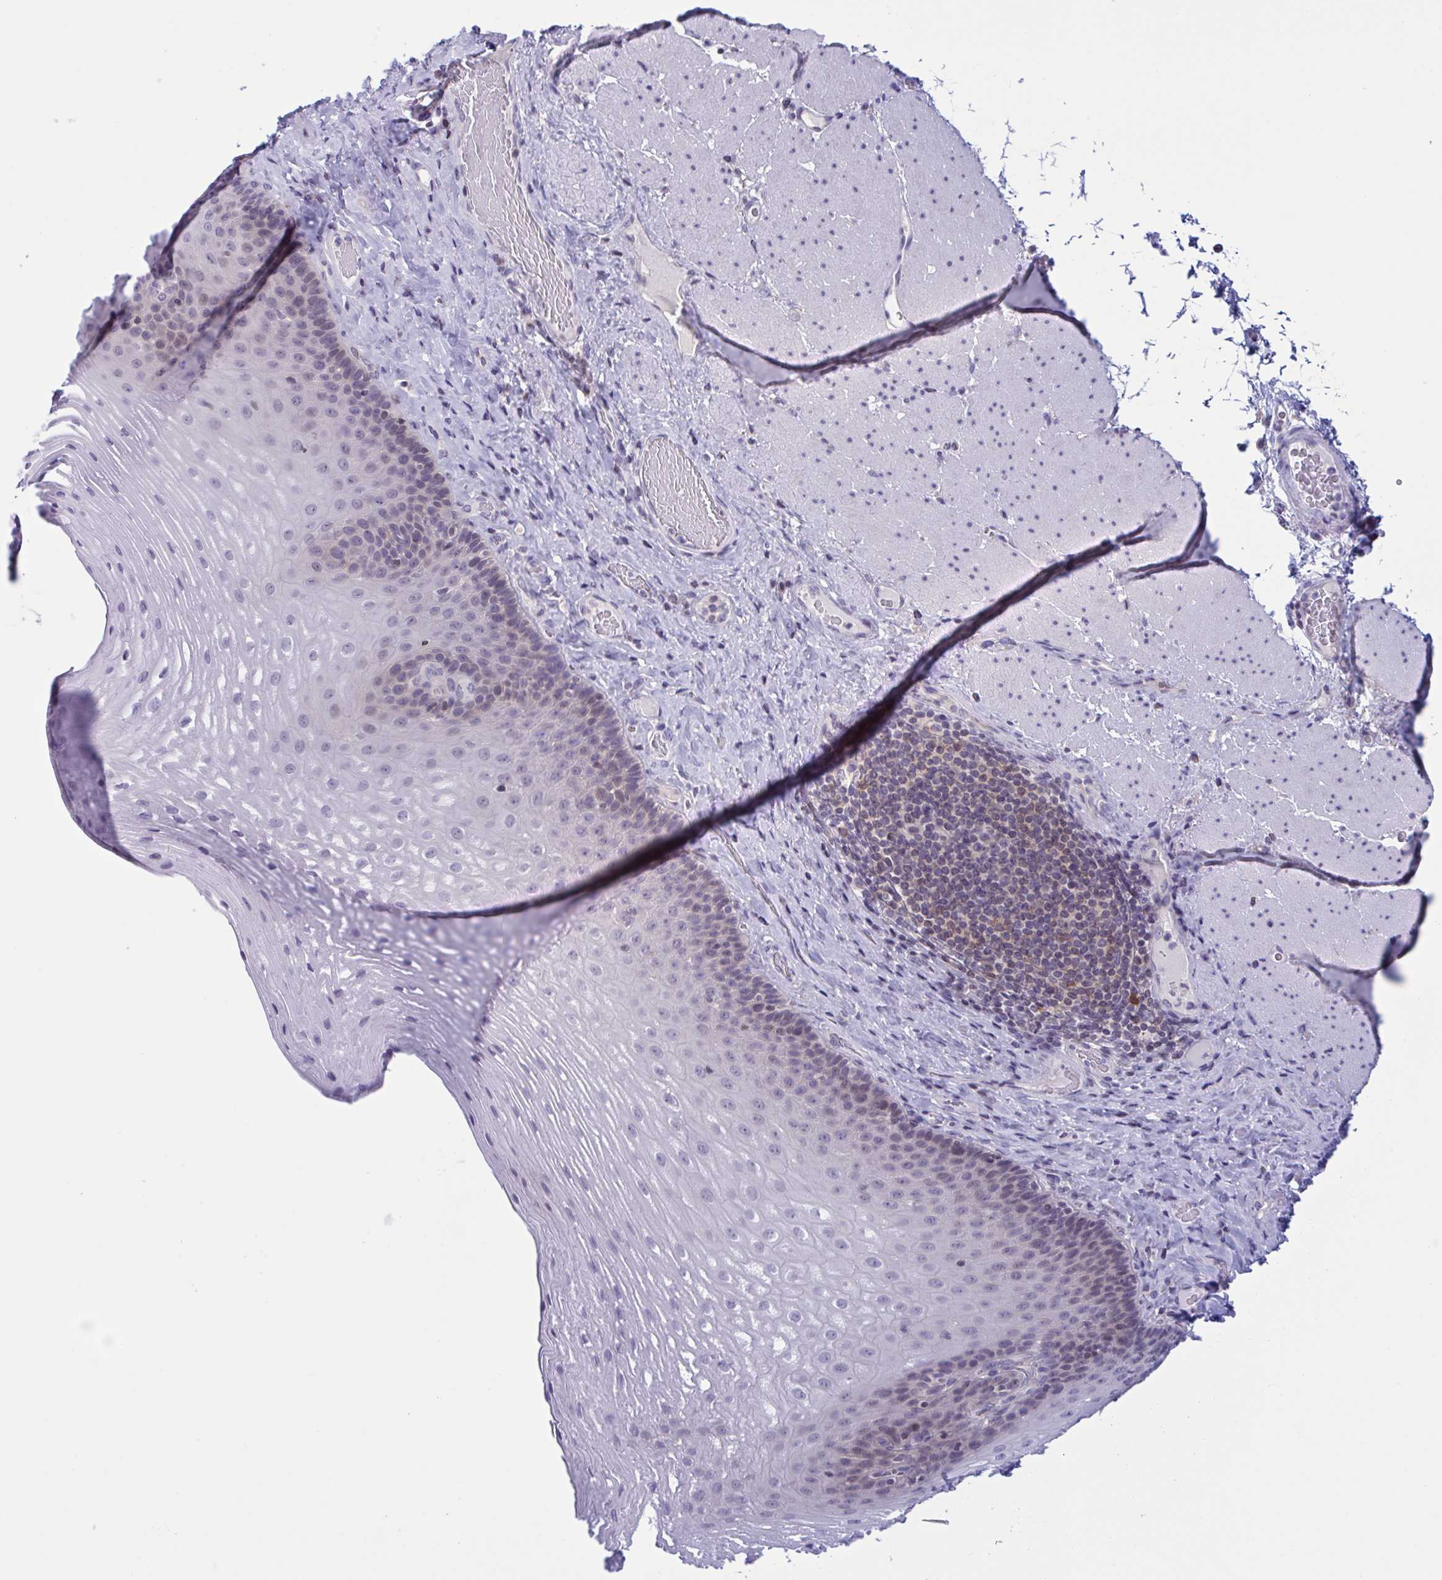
{"staining": {"intensity": "negative", "quantity": "none", "location": "none"}, "tissue": "esophagus", "cell_type": "Squamous epithelial cells", "image_type": "normal", "snomed": [{"axis": "morphology", "description": "Normal tissue, NOS"}, {"axis": "topography", "description": "Esophagus"}], "caption": "The immunohistochemistry (IHC) image has no significant expression in squamous epithelial cells of esophagus. The staining was performed using DAB to visualize the protein expression in brown, while the nuclei were stained in blue with hematoxylin (Magnification: 20x).", "gene": "SNX11", "patient": {"sex": "male", "age": 62}}